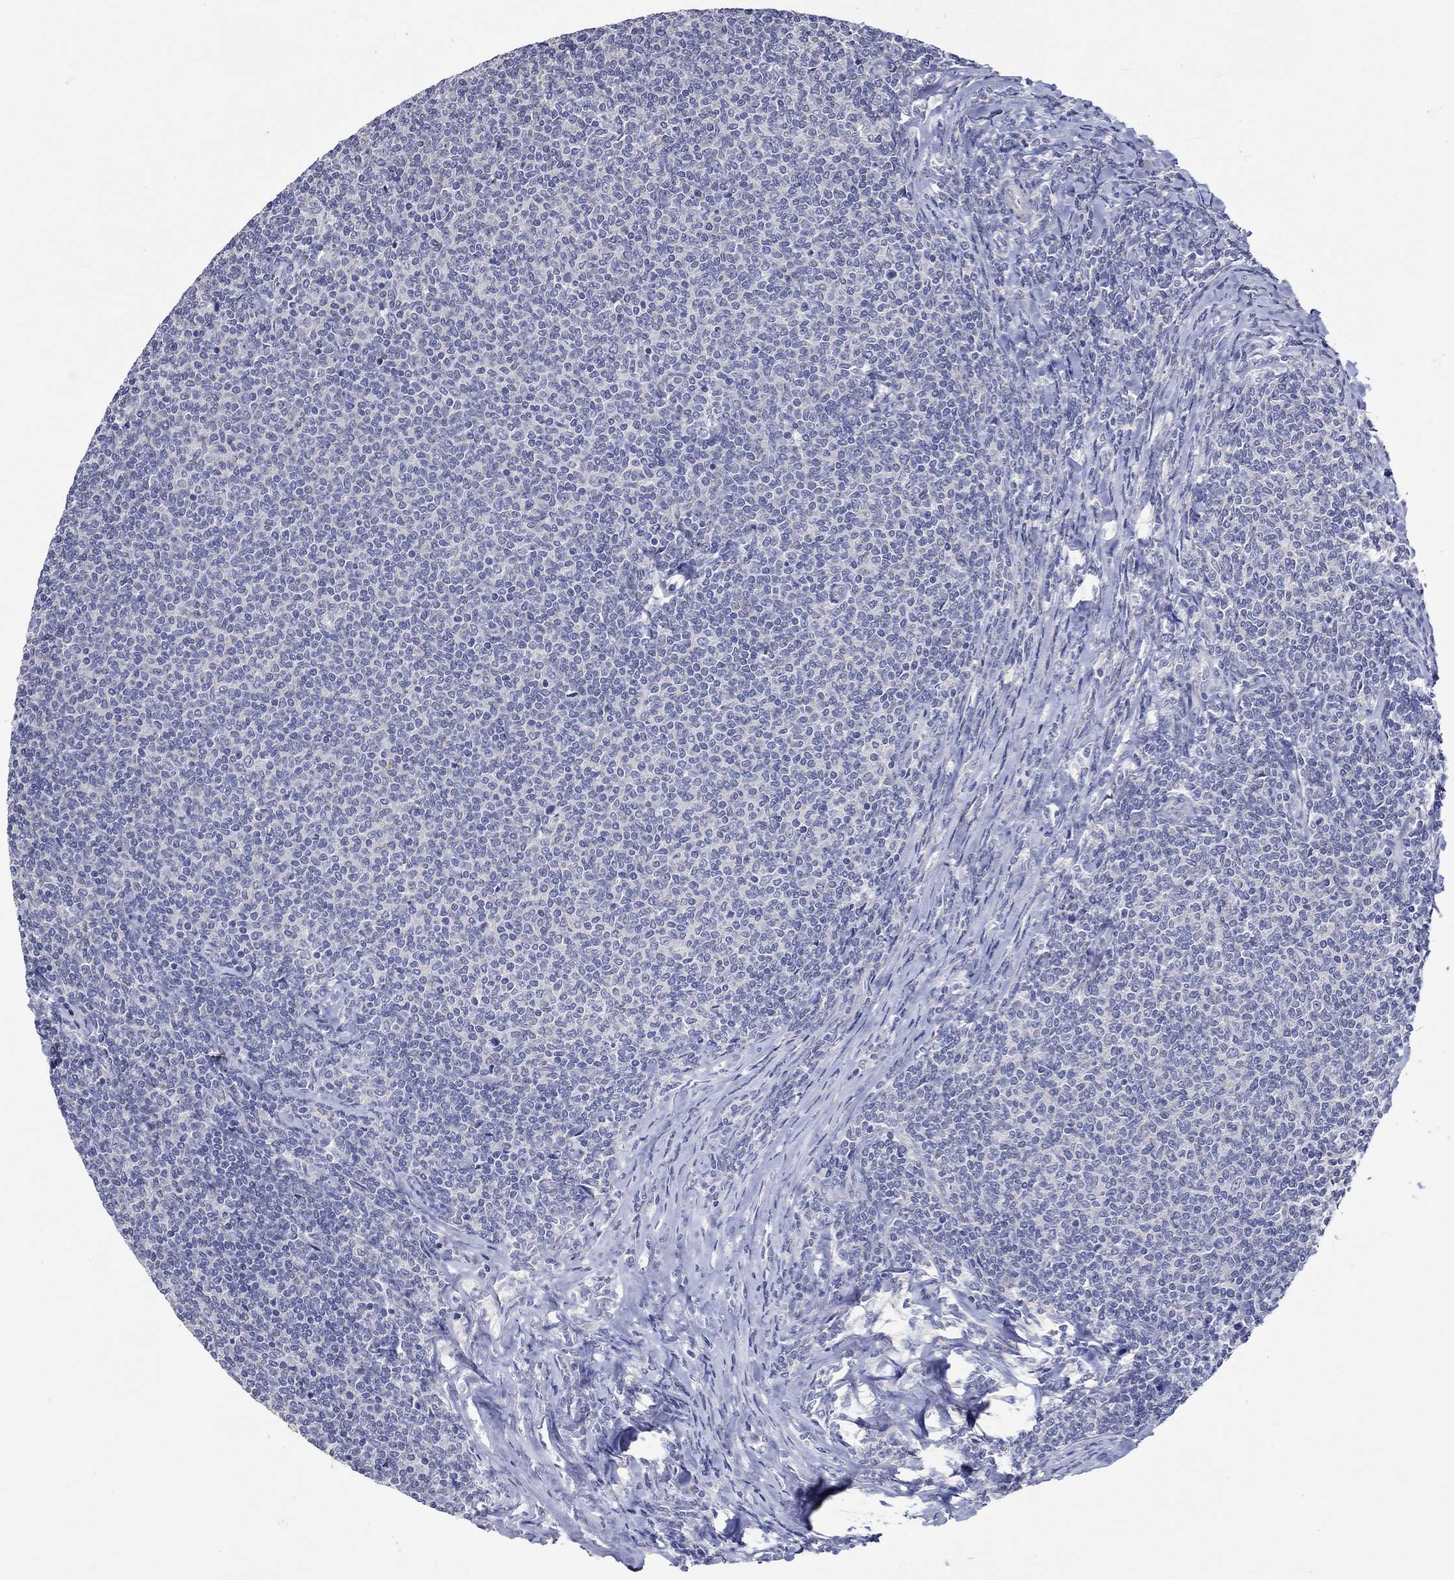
{"staining": {"intensity": "negative", "quantity": "none", "location": "none"}, "tissue": "lymphoma", "cell_type": "Tumor cells", "image_type": "cancer", "snomed": [{"axis": "morphology", "description": "Malignant lymphoma, non-Hodgkin's type, Low grade"}, {"axis": "topography", "description": "Lymph node"}], "caption": "Lymphoma stained for a protein using IHC displays no positivity tumor cells.", "gene": "CRYAB", "patient": {"sex": "male", "age": 52}}